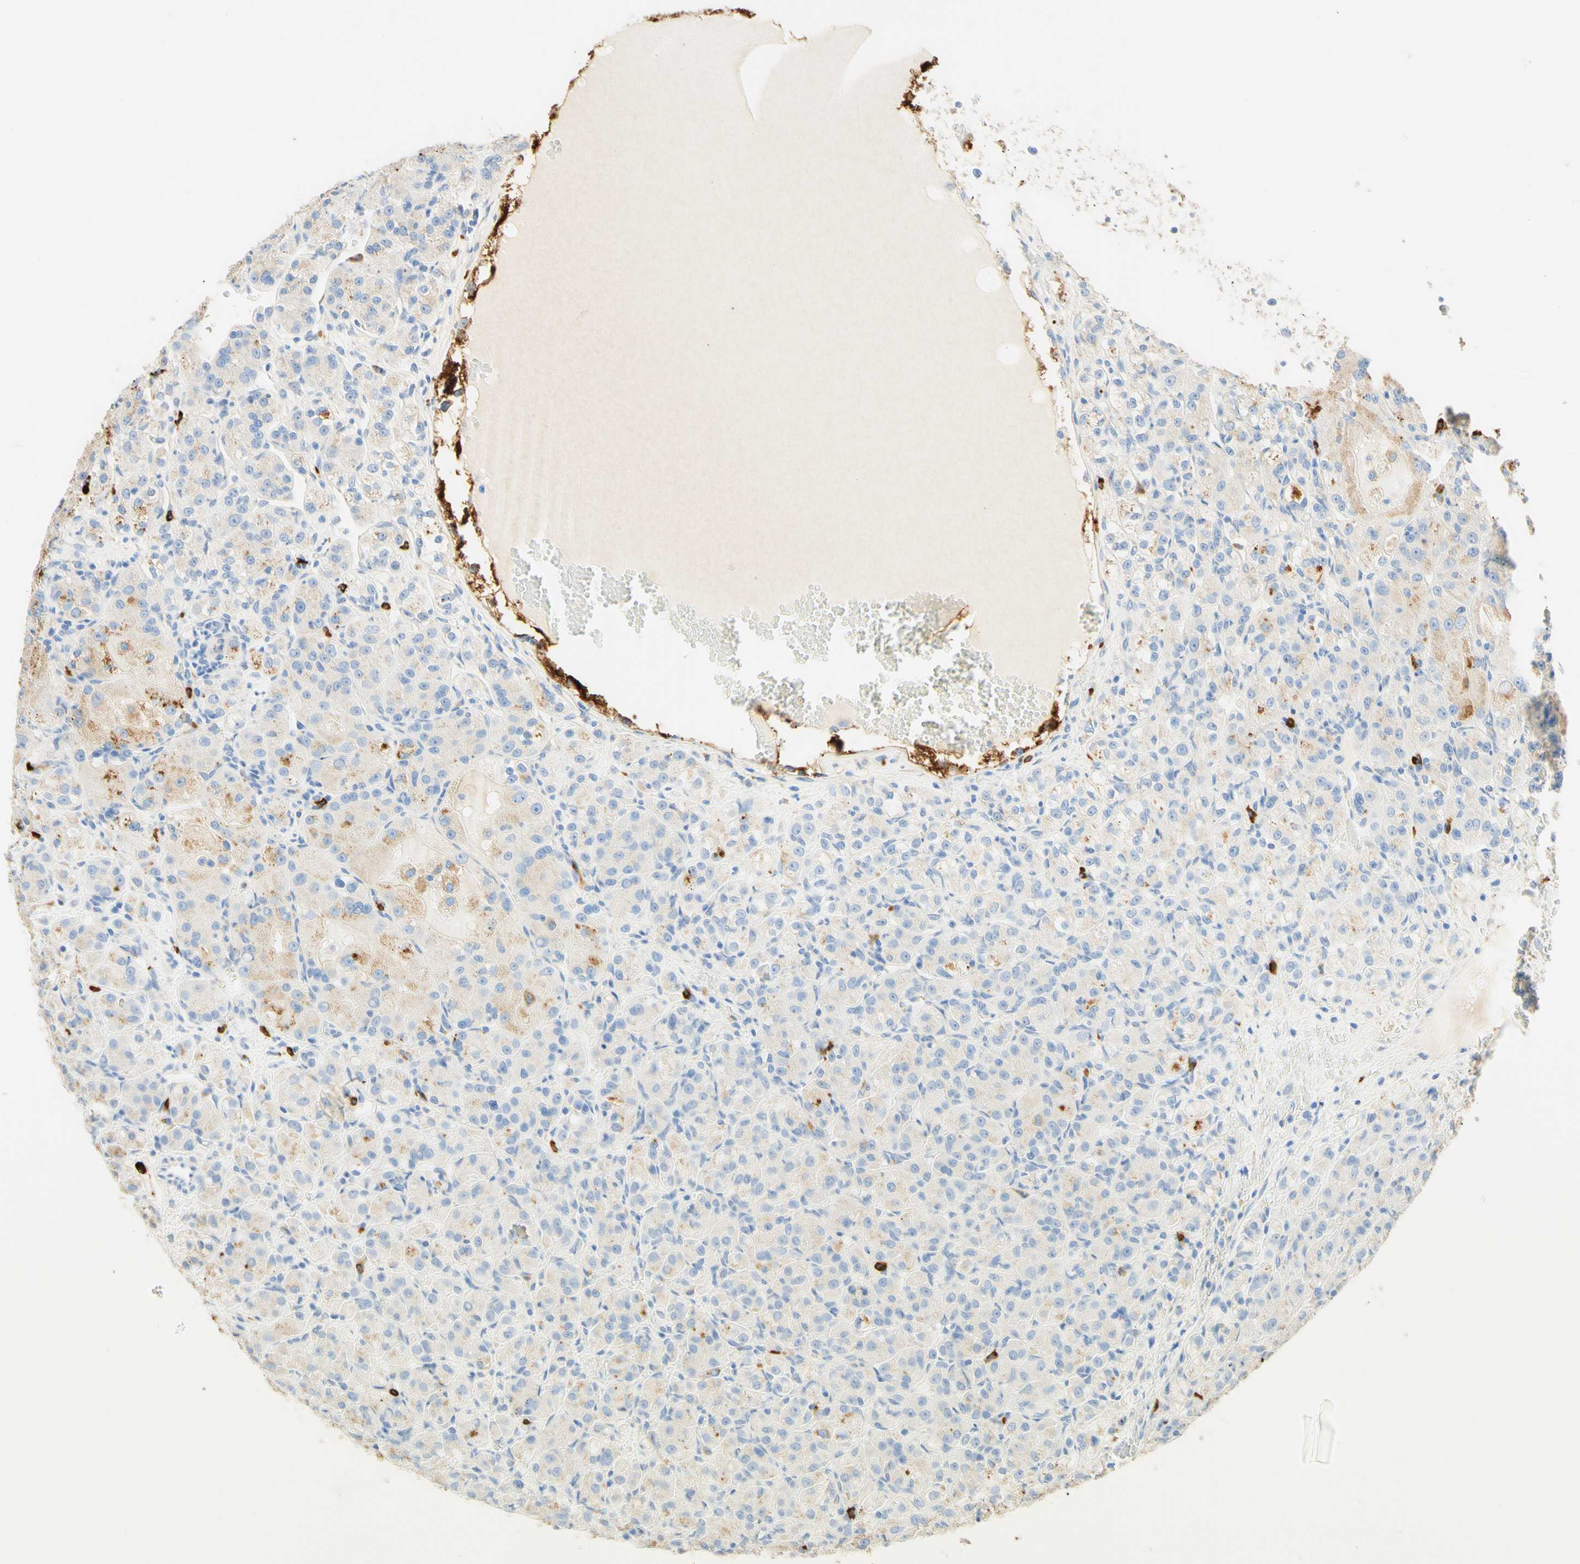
{"staining": {"intensity": "moderate", "quantity": "<25%", "location": "cytoplasmic/membranous"}, "tissue": "renal cancer", "cell_type": "Tumor cells", "image_type": "cancer", "snomed": [{"axis": "morphology", "description": "Adenocarcinoma, NOS"}, {"axis": "topography", "description": "Kidney"}], "caption": "A histopathology image of human renal adenocarcinoma stained for a protein demonstrates moderate cytoplasmic/membranous brown staining in tumor cells. (brown staining indicates protein expression, while blue staining denotes nuclei).", "gene": "CD63", "patient": {"sex": "male", "age": 61}}